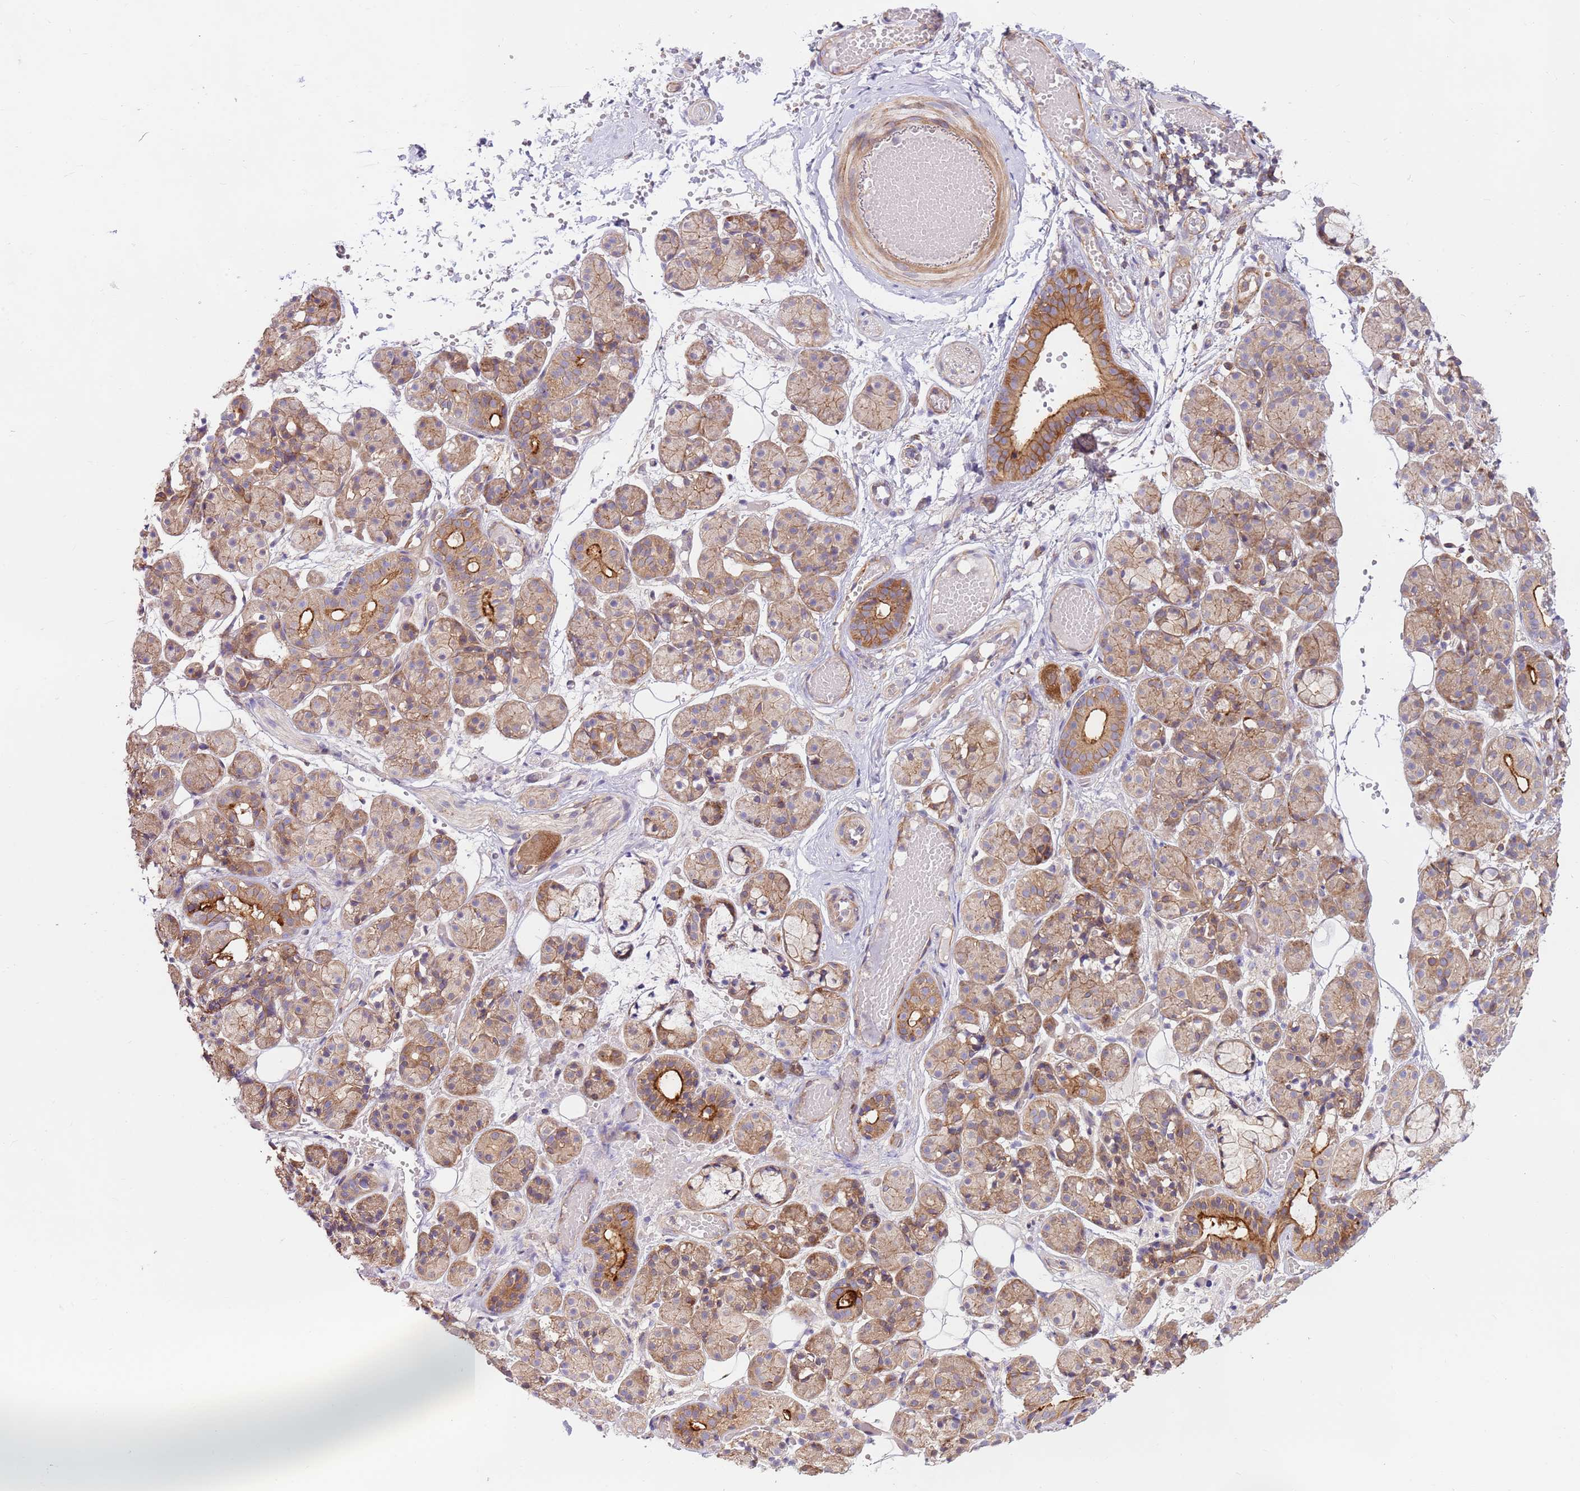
{"staining": {"intensity": "moderate", "quantity": ">75%", "location": "cytoplasmic/membranous"}, "tissue": "salivary gland", "cell_type": "Glandular cells", "image_type": "normal", "snomed": [{"axis": "morphology", "description": "Normal tissue, NOS"}, {"axis": "topography", "description": "Salivary gland"}], "caption": "There is medium levels of moderate cytoplasmic/membranous expression in glandular cells of normal salivary gland, as demonstrated by immunohistochemical staining (brown color).", "gene": "DDX19B", "patient": {"sex": "male", "age": 63}}